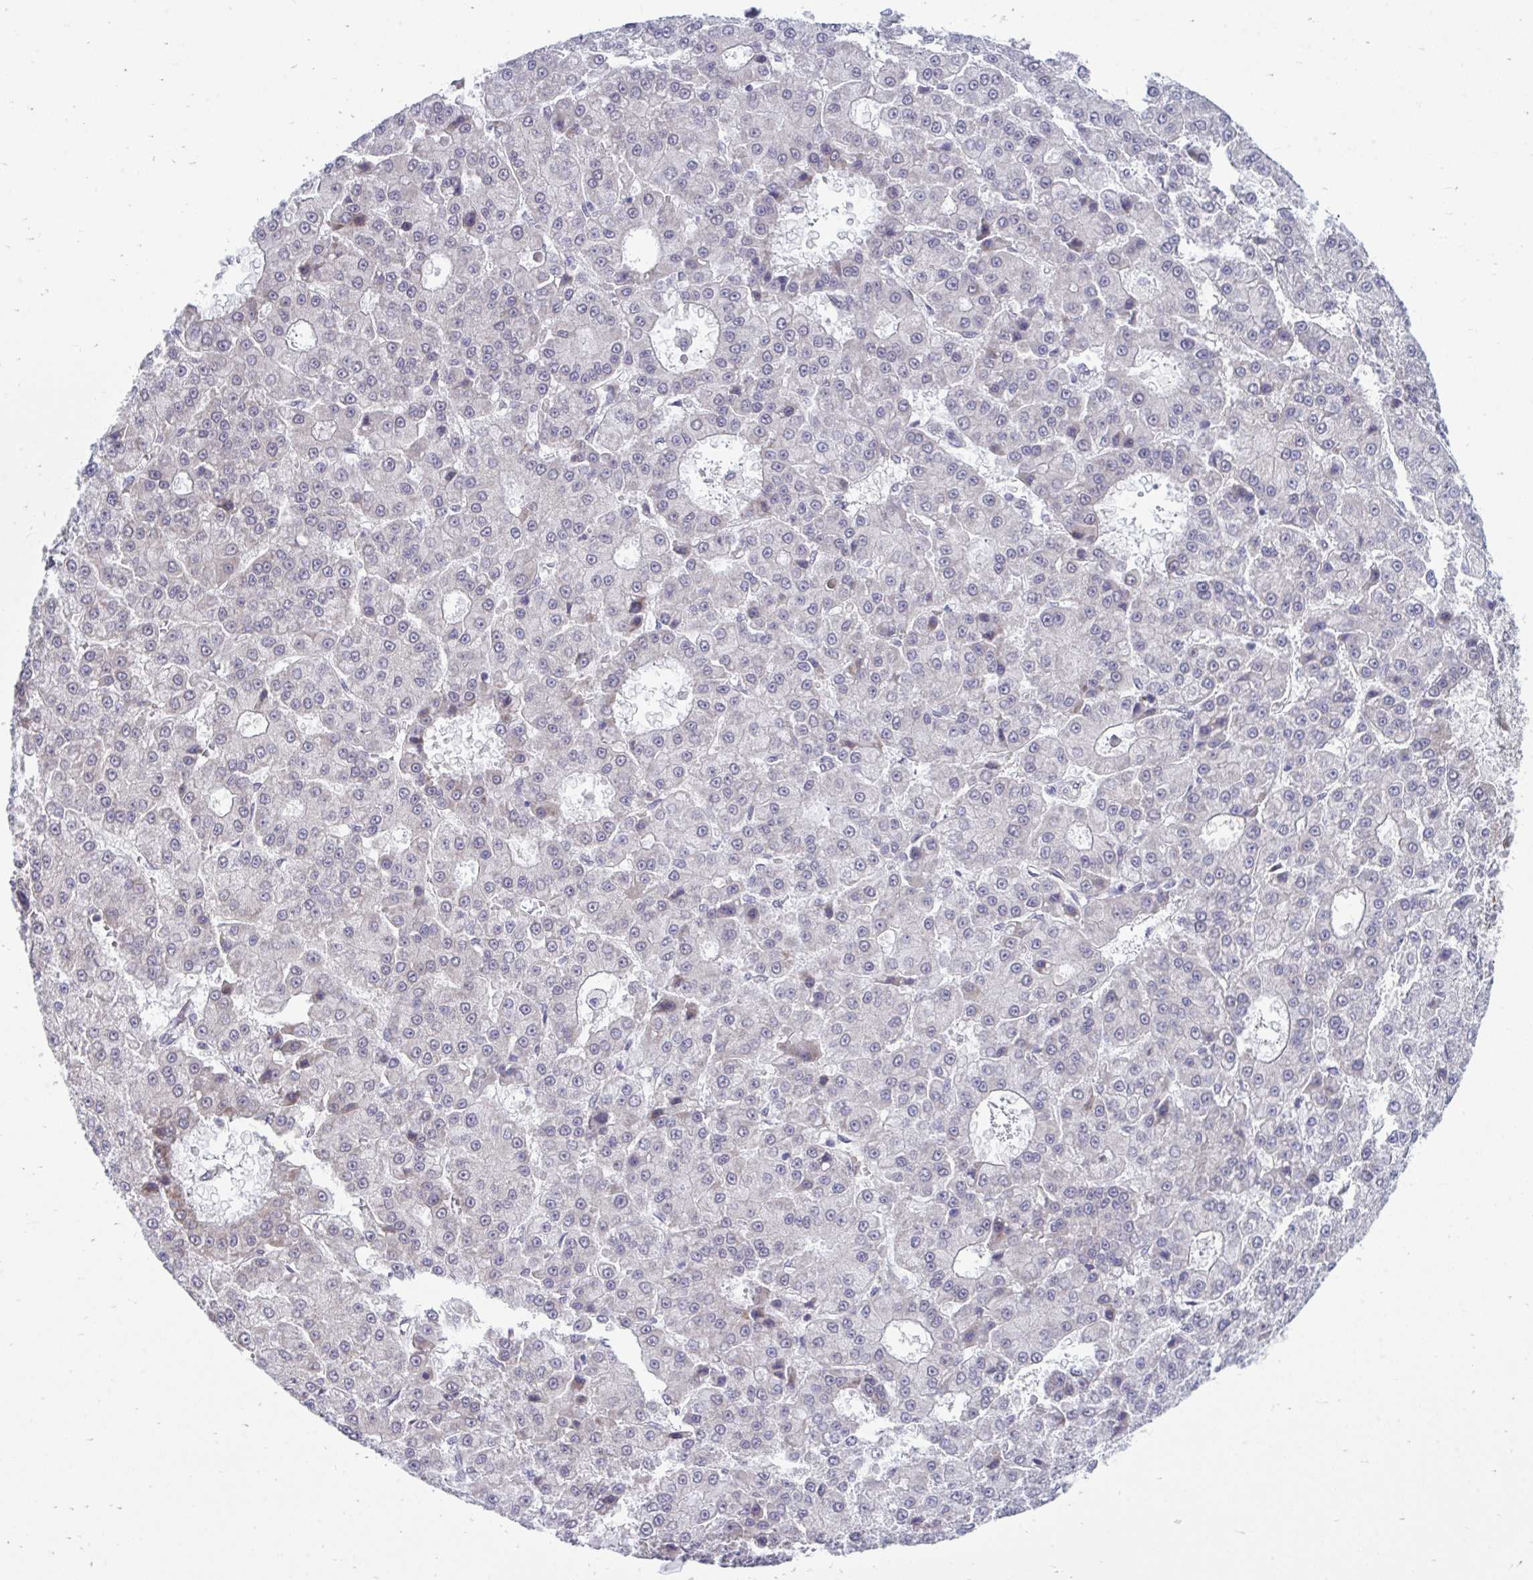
{"staining": {"intensity": "negative", "quantity": "none", "location": "none"}, "tissue": "liver cancer", "cell_type": "Tumor cells", "image_type": "cancer", "snomed": [{"axis": "morphology", "description": "Carcinoma, Hepatocellular, NOS"}, {"axis": "topography", "description": "Liver"}], "caption": "Tumor cells are negative for brown protein staining in liver hepatocellular carcinoma.", "gene": "SELENON", "patient": {"sex": "male", "age": 70}}